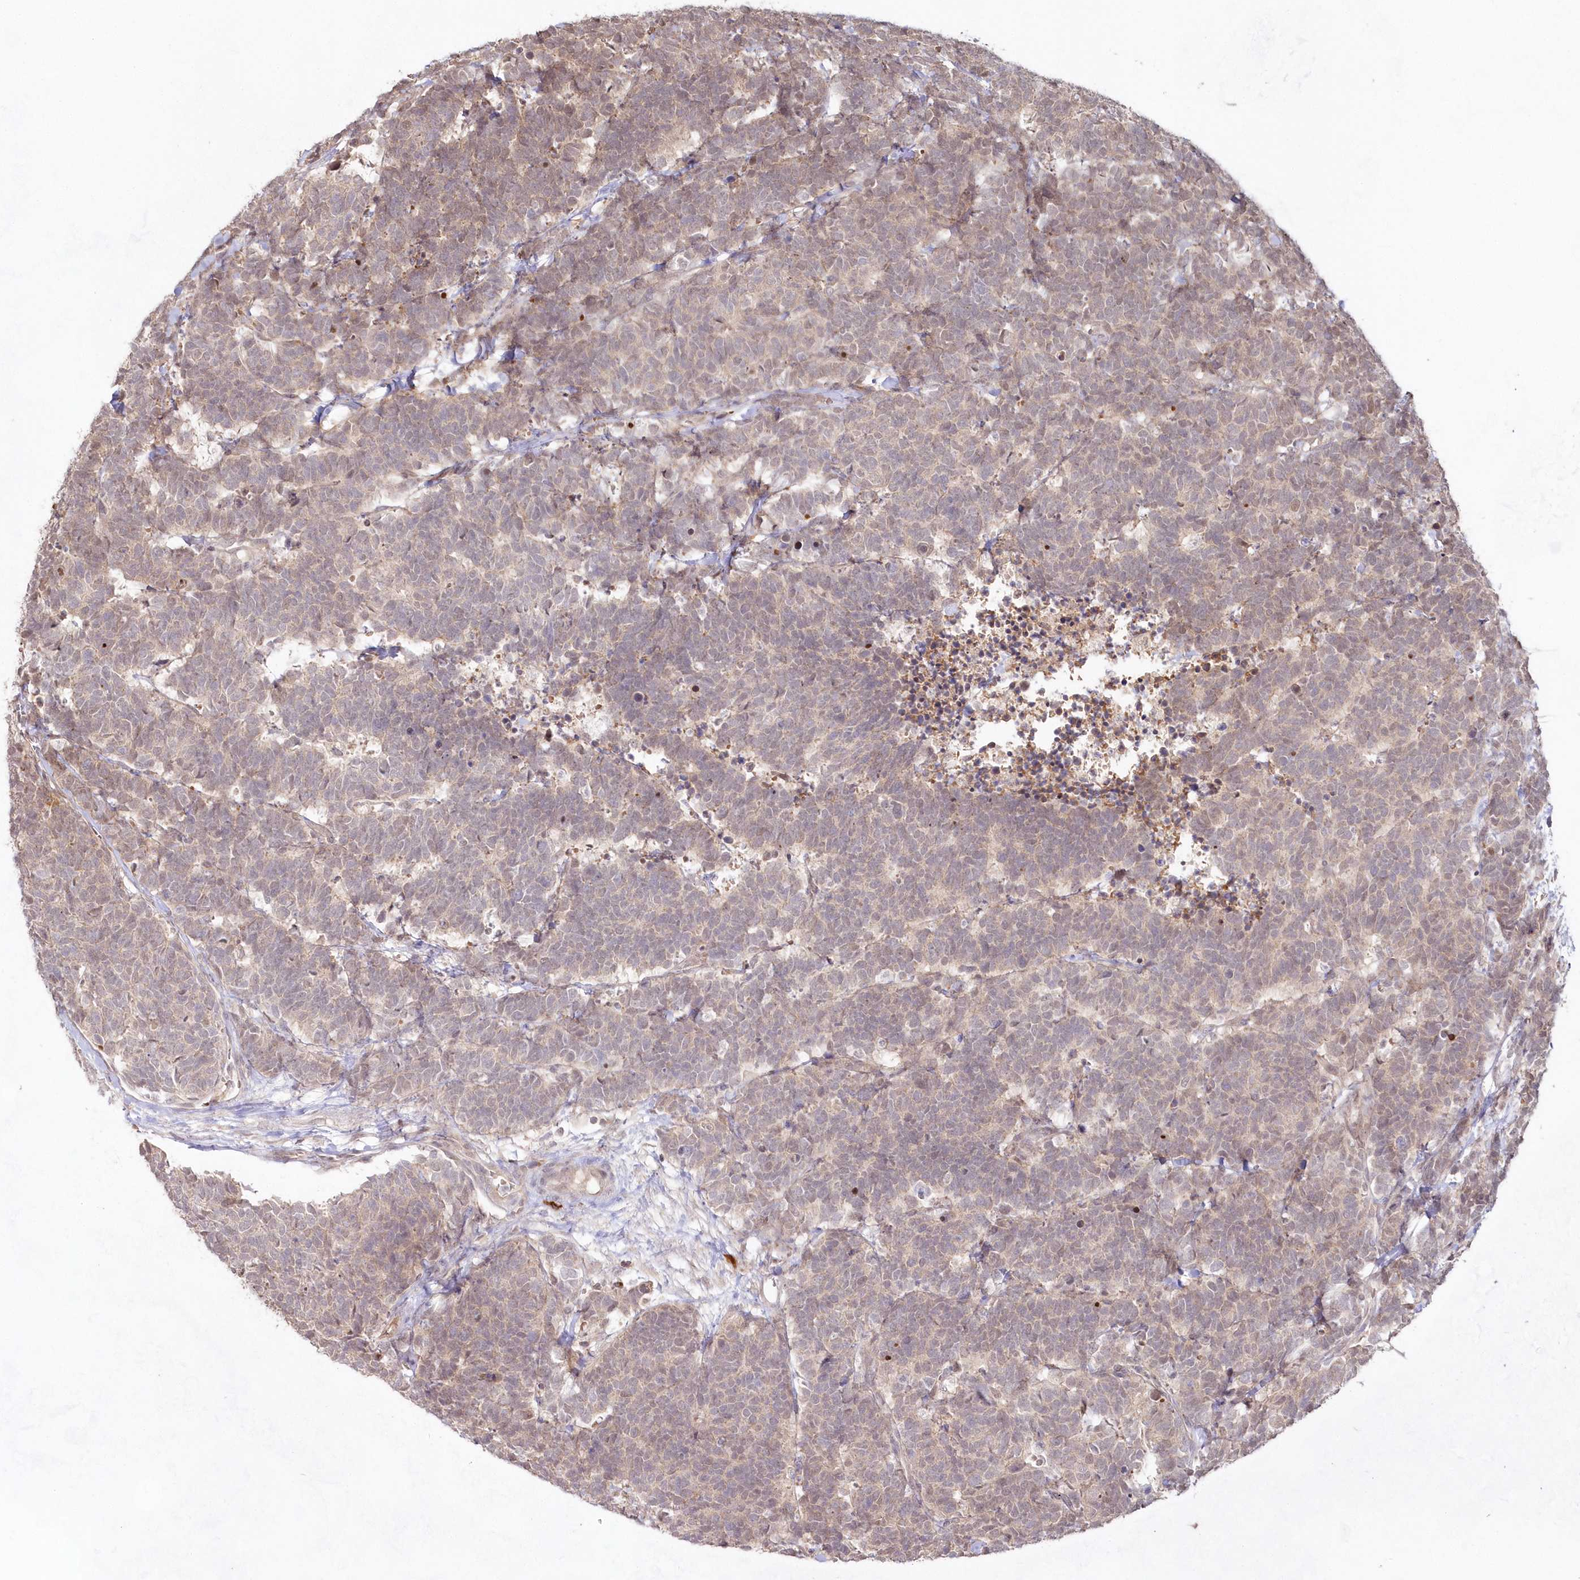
{"staining": {"intensity": "weak", "quantity": "<25%", "location": "cytoplasmic/membranous"}, "tissue": "carcinoid", "cell_type": "Tumor cells", "image_type": "cancer", "snomed": [{"axis": "morphology", "description": "Carcinoma, NOS"}, {"axis": "morphology", "description": "Carcinoid, malignant, NOS"}, {"axis": "topography", "description": "Urinary bladder"}], "caption": "Carcinoid was stained to show a protein in brown. There is no significant positivity in tumor cells.", "gene": "IMPA1", "patient": {"sex": "male", "age": 57}}